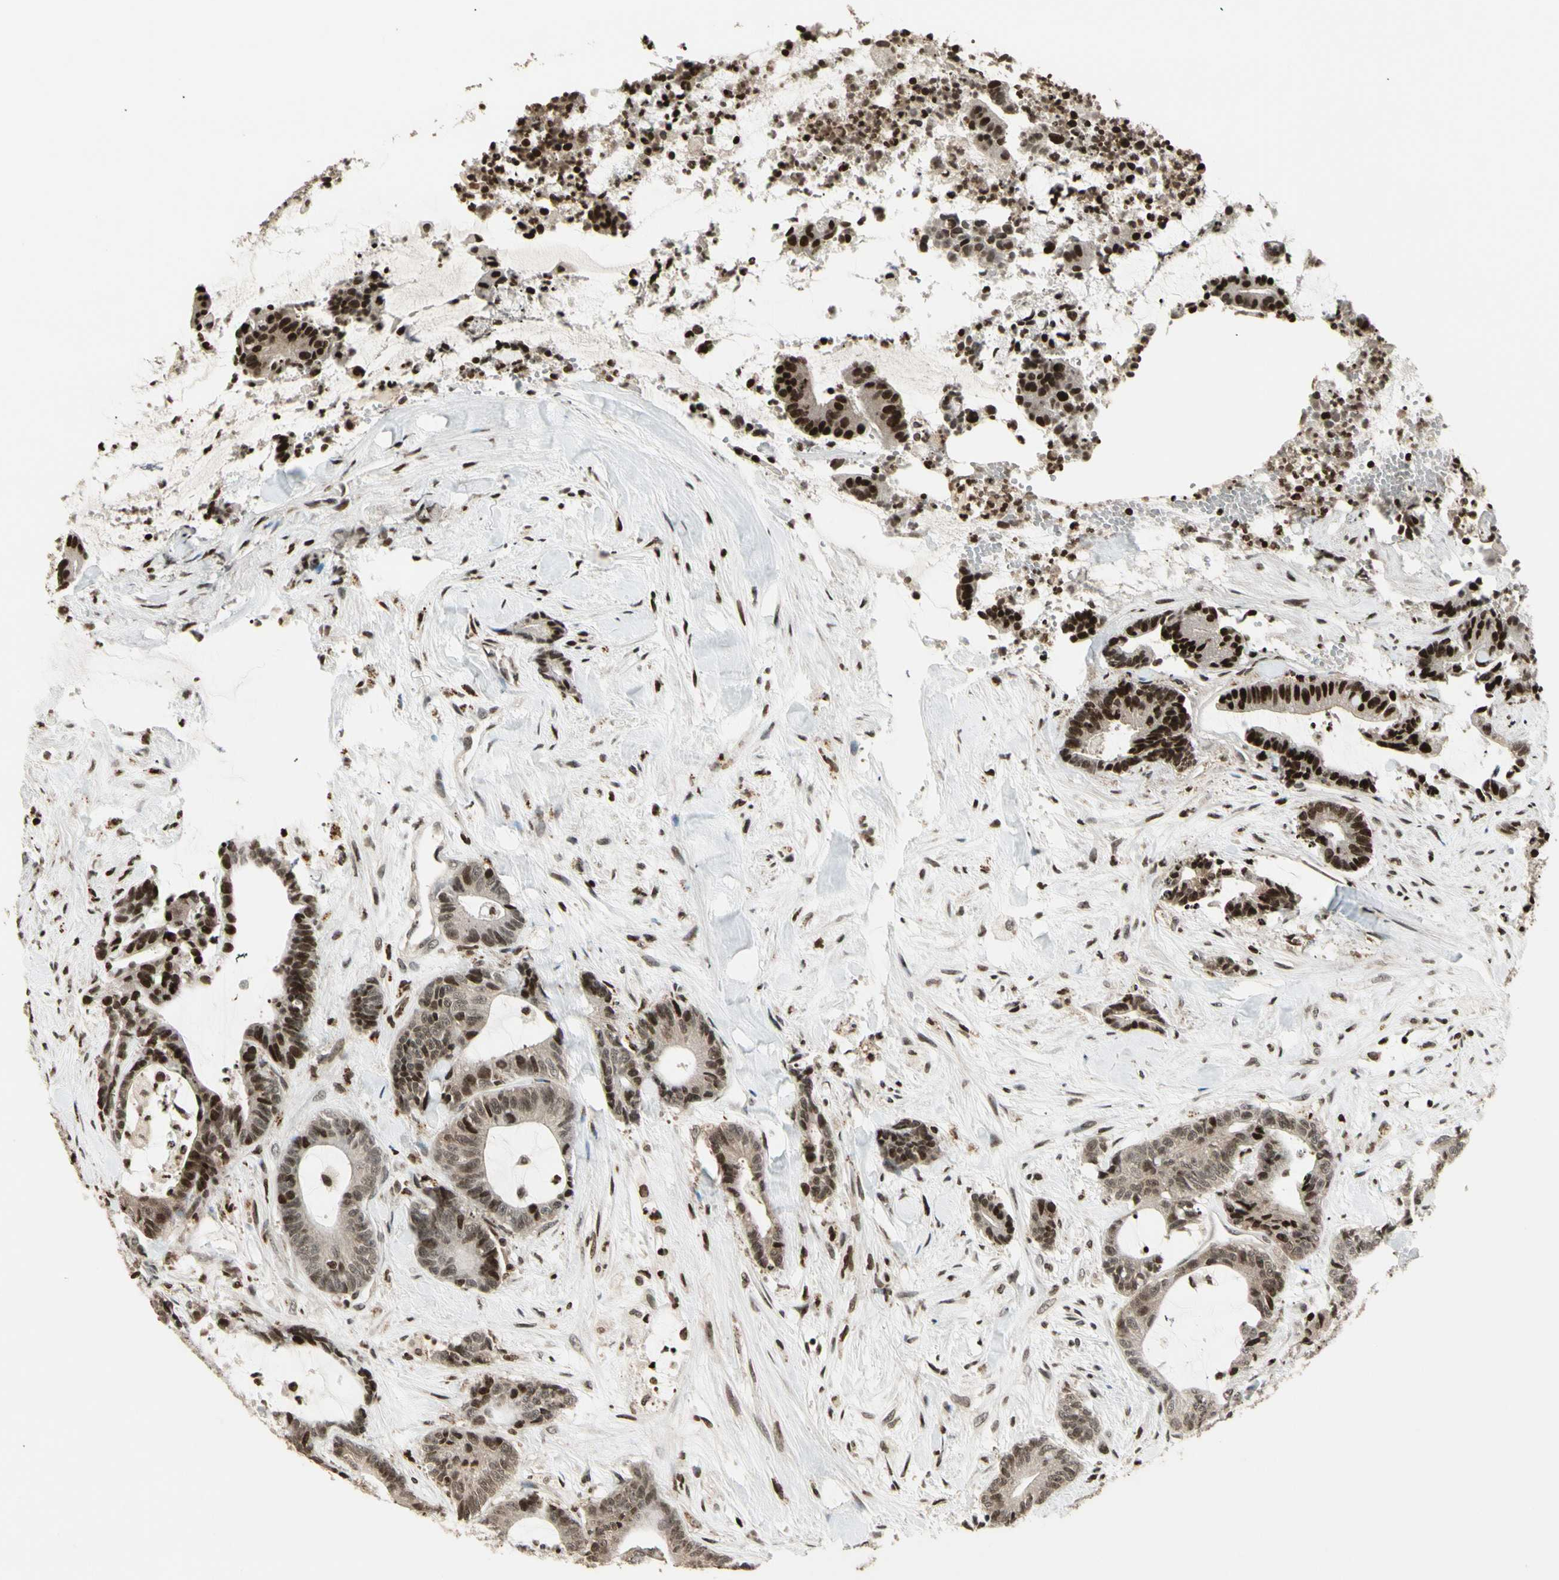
{"staining": {"intensity": "moderate", "quantity": ">75%", "location": "nuclear"}, "tissue": "colorectal cancer", "cell_type": "Tumor cells", "image_type": "cancer", "snomed": [{"axis": "morphology", "description": "Adenocarcinoma, NOS"}, {"axis": "topography", "description": "Colon"}], "caption": "Colorectal adenocarcinoma stained with DAB (3,3'-diaminobenzidine) IHC shows medium levels of moderate nuclear positivity in approximately >75% of tumor cells.", "gene": "TSHZ3", "patient": {"sex": "female", "age": 84}}